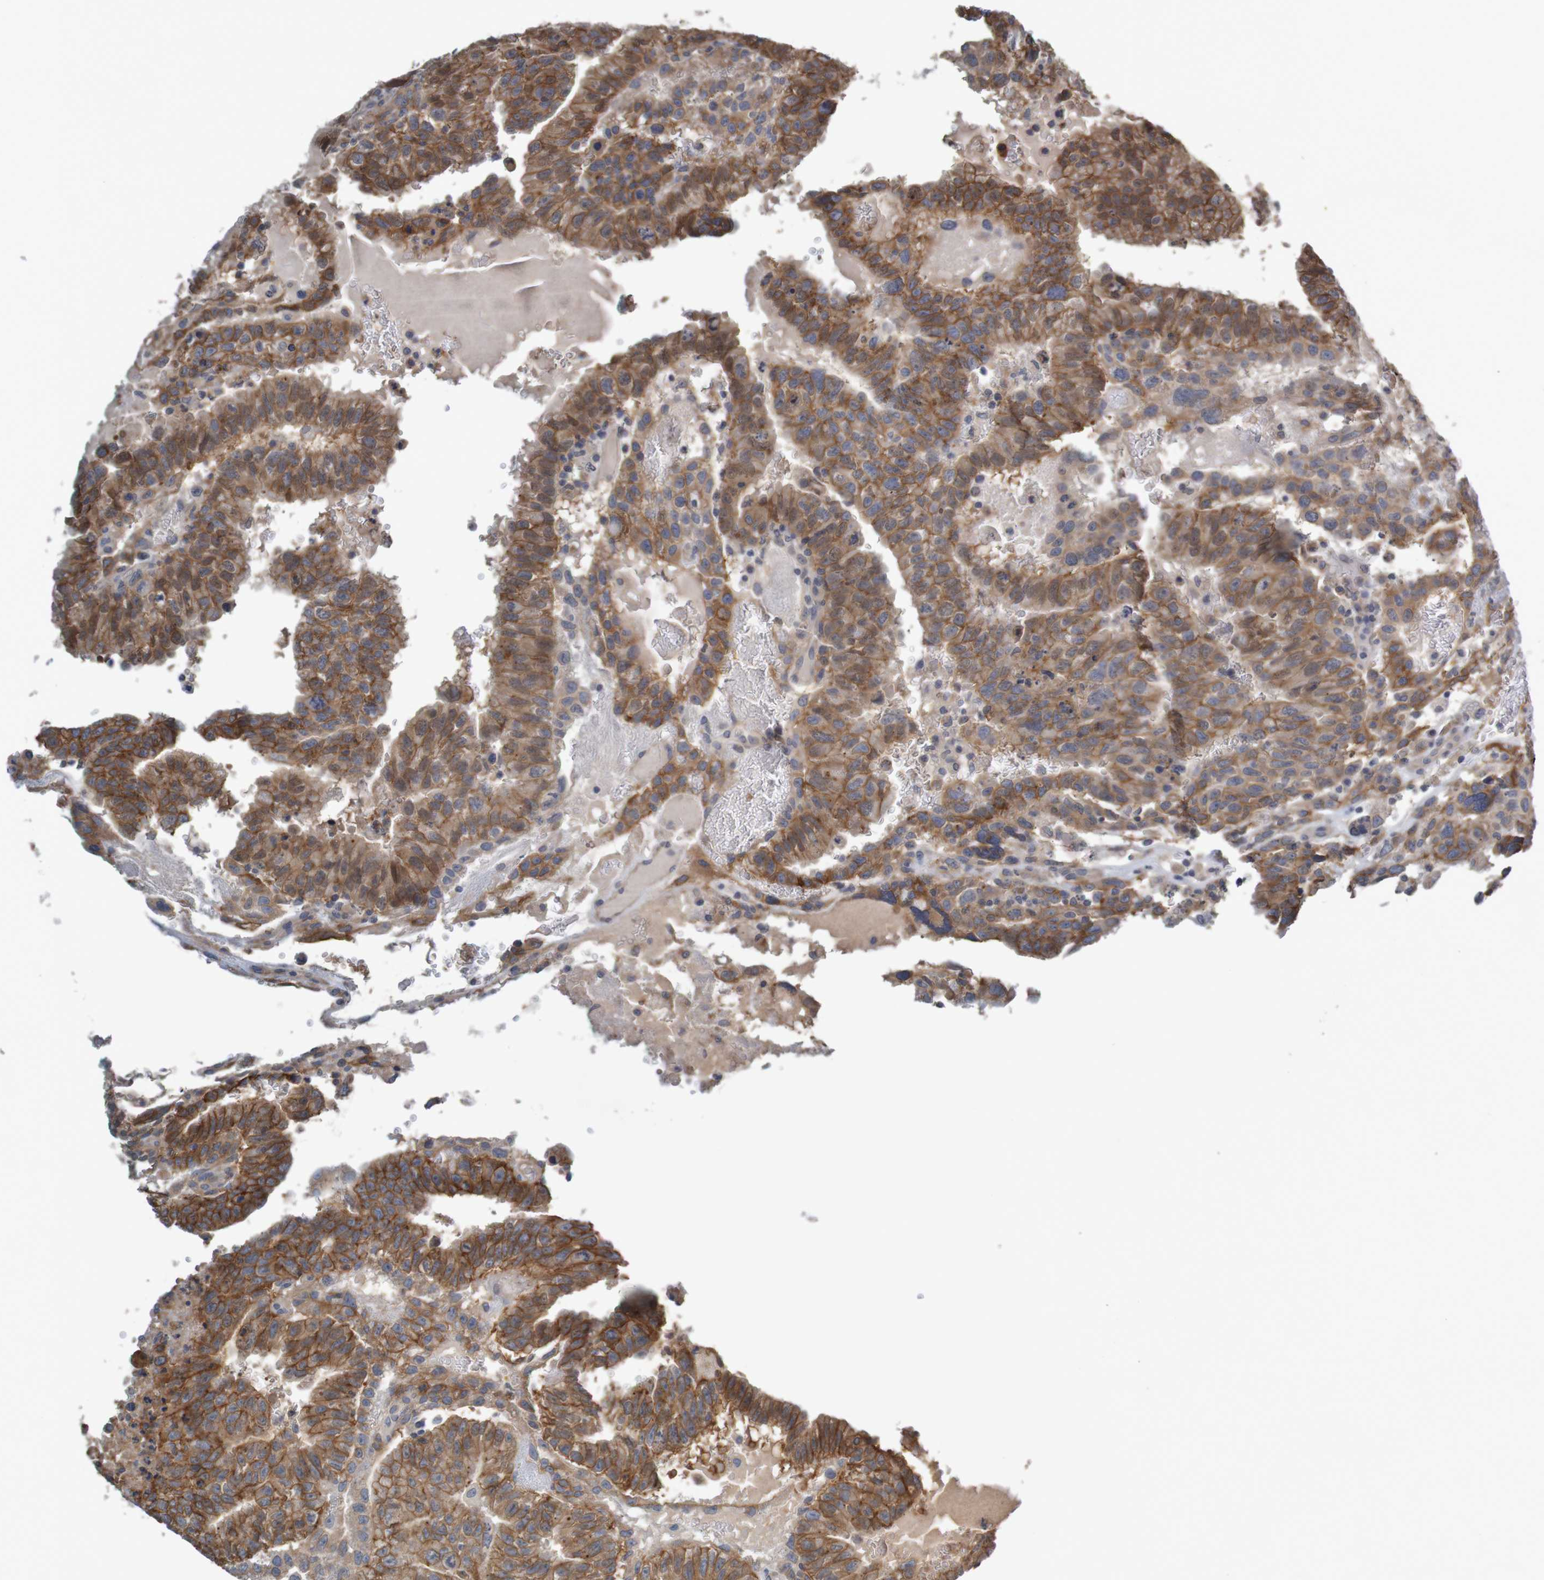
{"staining": {"intensity": "moderate", "quantity": ">75%", "location": "cytoplasmic/membranous"}, "tissue": "testis cancer", "cell_type": "Tumor cells", "image_type": "cancer", "snomed": [{"axis": "morphology", "description": "Seminoma, NOS"}, {"axis": "morphology", "description": "Carcinoma, Embryonal, NOS"}, {"axis": "topography", "description": "Testis"}], "caption": "Moderate cytoplasmic/membranous protein staining is present in approximately >75% of tumor cells in testis cancer. The staining is performed using DAB (3,3'-diaminobenzidine) brown chromogen to label protein expression. The nuclei are counter-stained blue using hematoxylin.", "gene": "B3GAT2", "patient": {"sex": "male", "age": 52}}